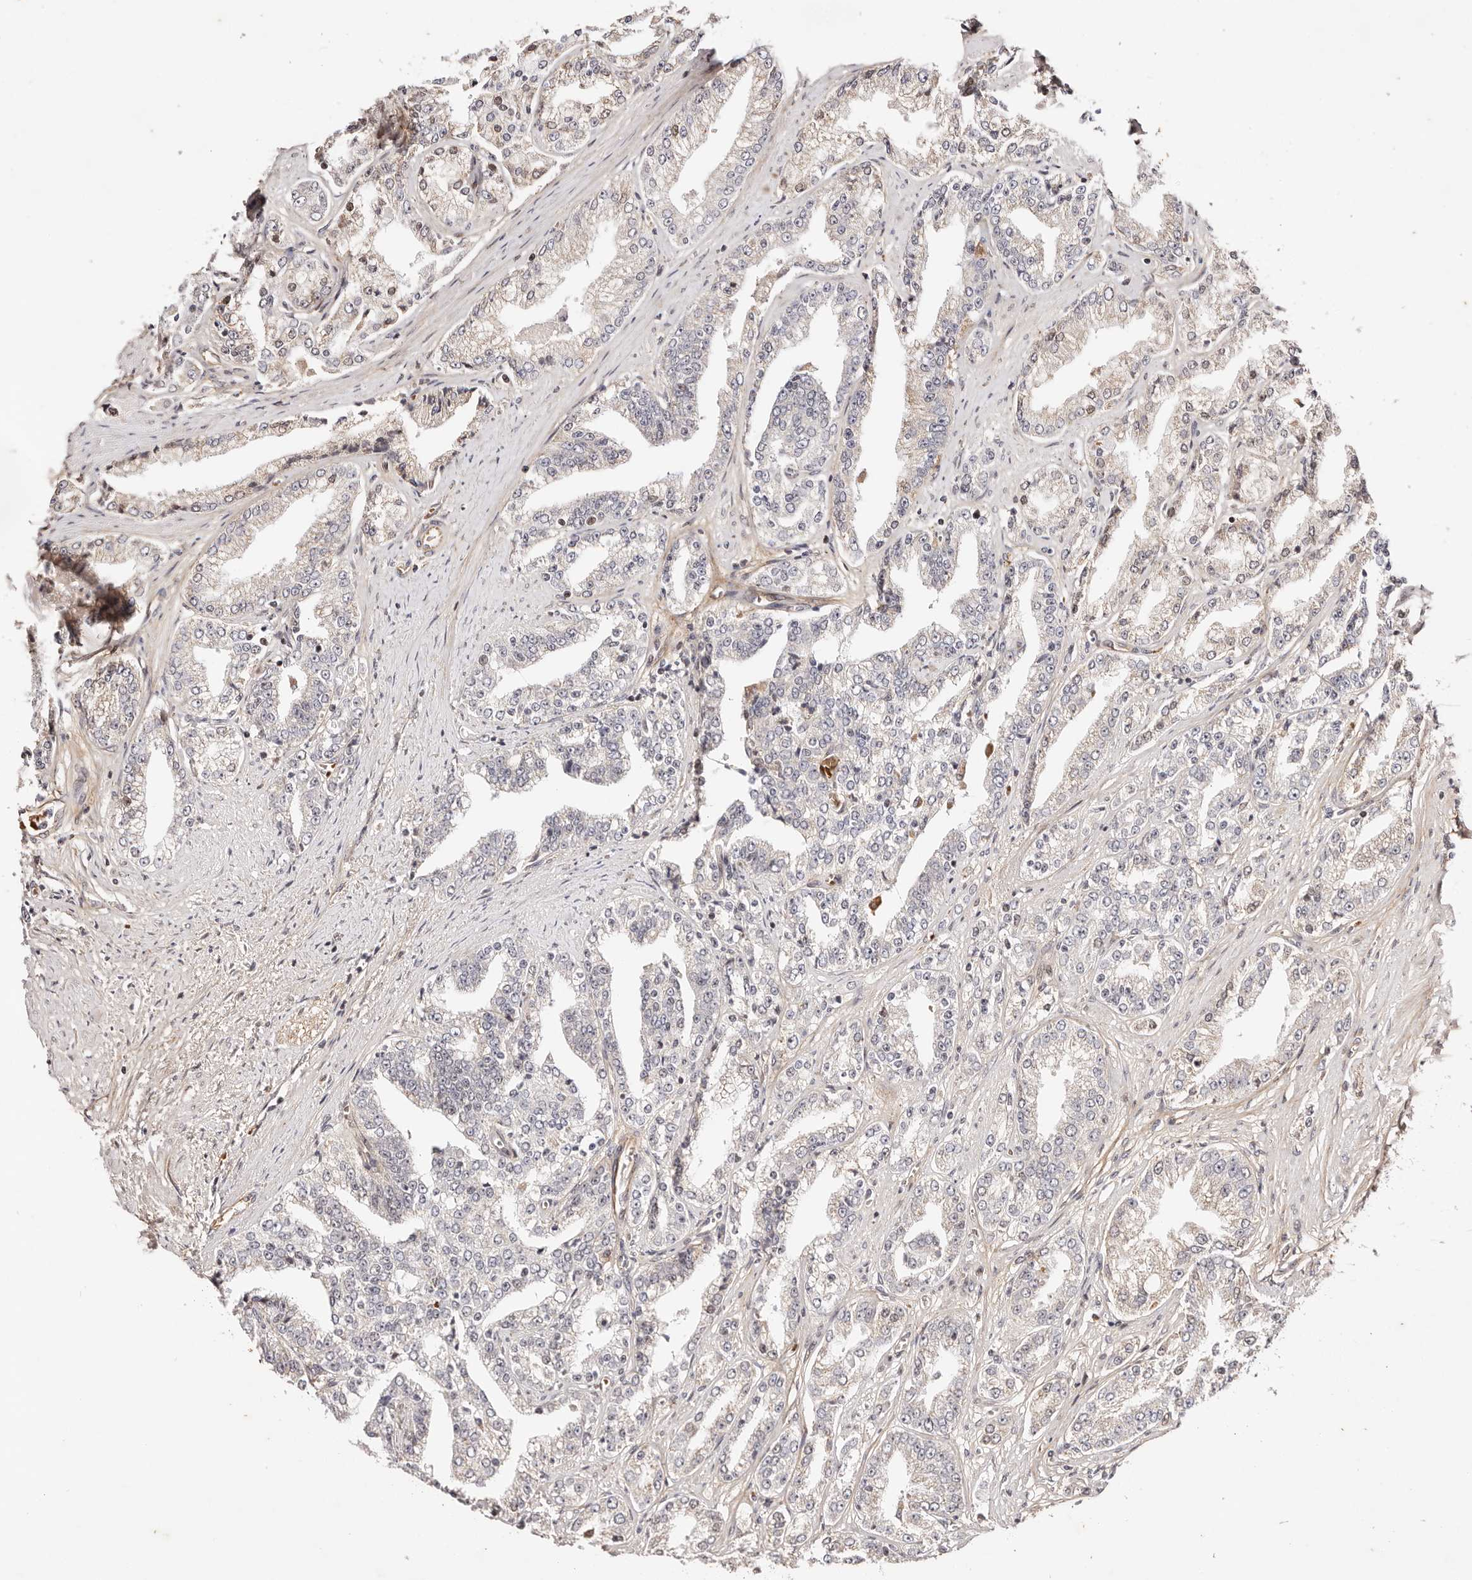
{"staining": {"intensity": "weak", "quantity": "<25%", "location": "cytoplasmic/membranous,nuclear"}, "tissue": "prostate cancer", "cell_type": "Tumor cells", "image_type": "cancer", "snomed": [{"axis": "morphology", "description": "Adenocarcinoma, High grade"}, {"axis": "topography", "description": "Prostate"}], "caption": "High-grade adenocarcinoma (prostate) stained for a protein using immunohistochemistry (IHC) reveals no staining tumor cells.", "gene": "WRN", "patient": {"sex": "male", "age": 71}}